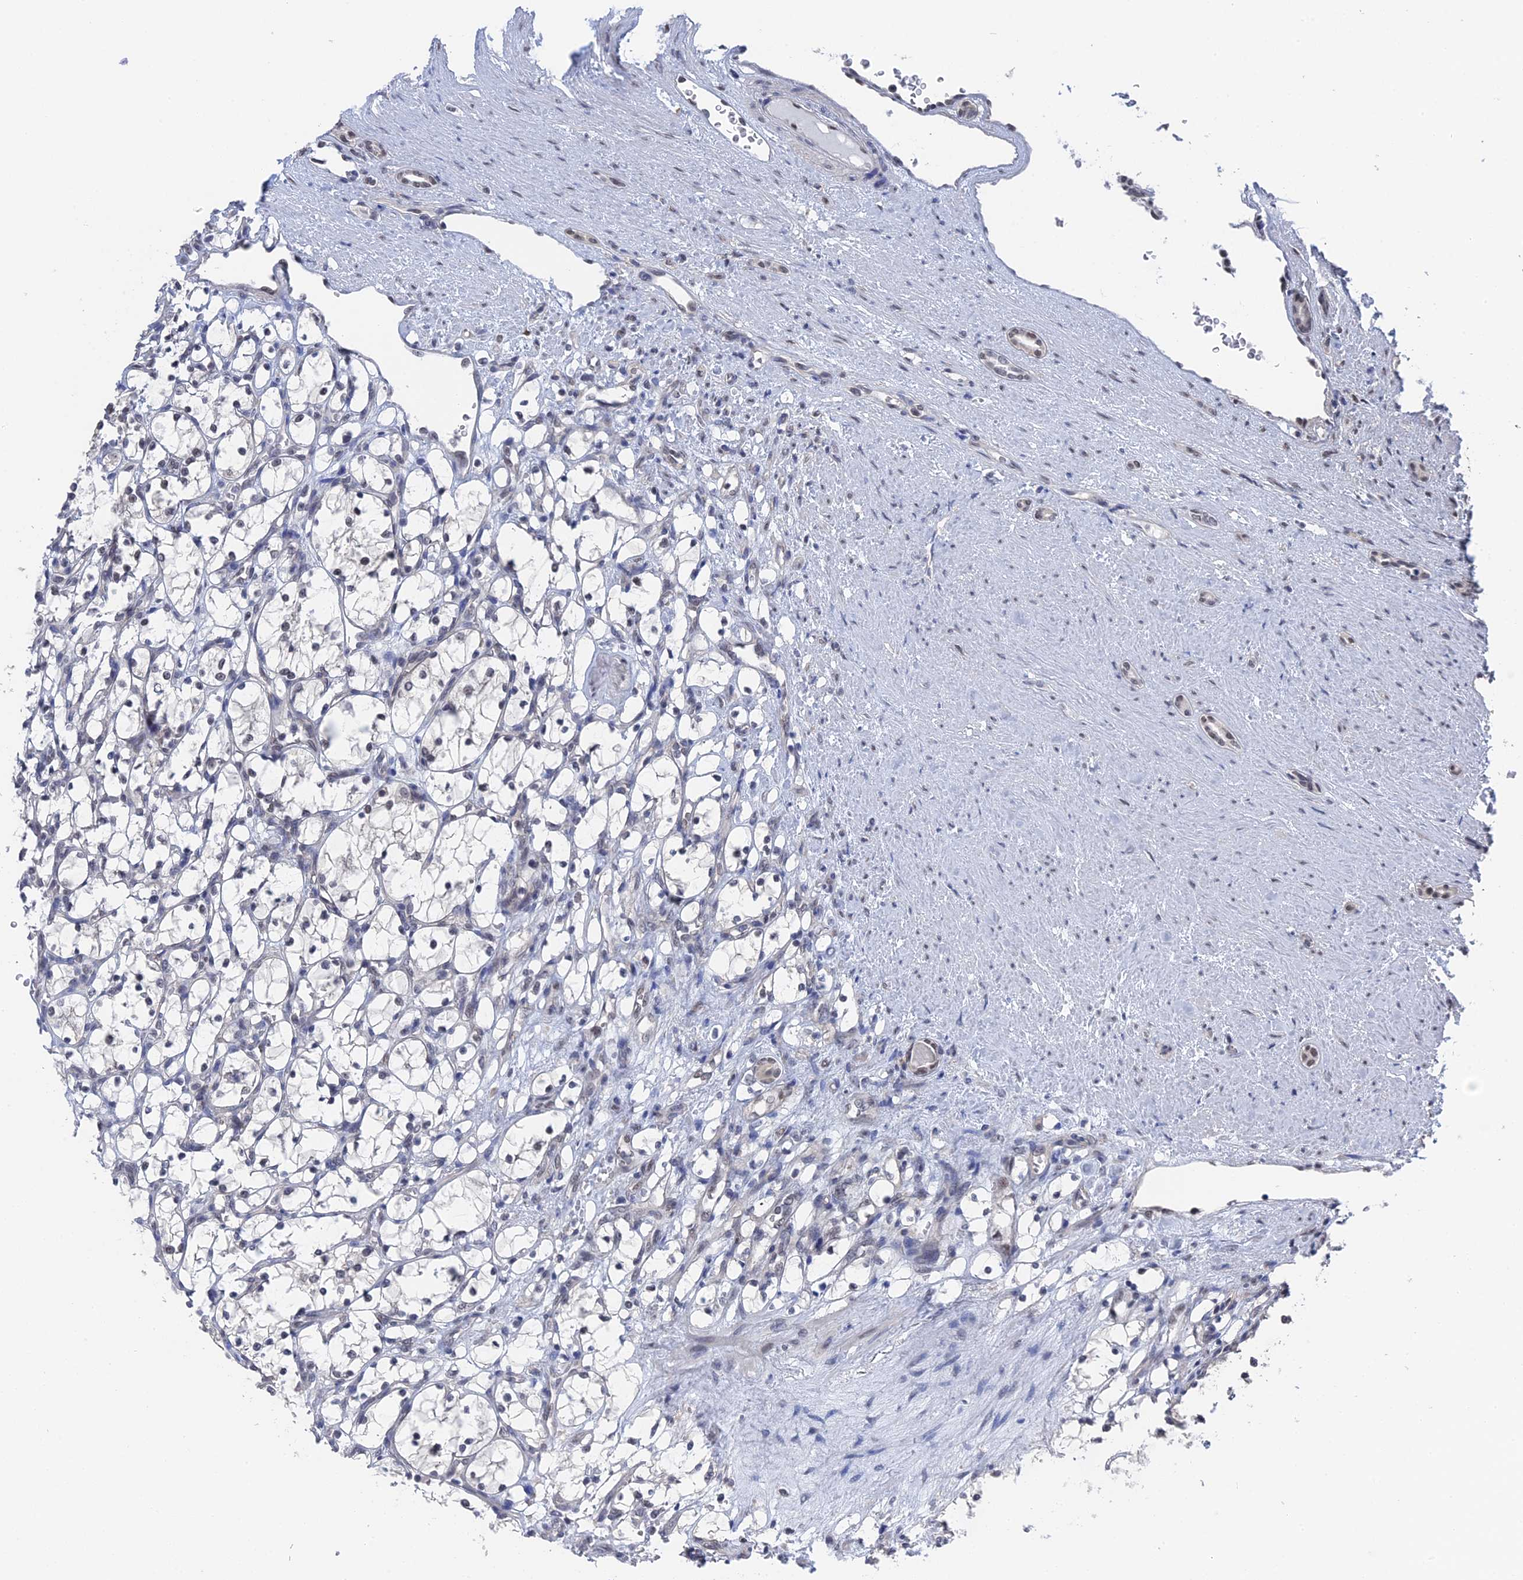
{"staining": {"intensity": "weak", "quantity": "<25%", "location": "nuclear"}, "tissue": "renal cancer", "cell_type": "Tumor cells", "image_type": "cancer", "snomed": [{"axis": "morphology", "description": "Adenocarcinoma, NOS"}, {"axis": "topography", "description": "Kidney"}], "caption": "This is an immunohistochemistry (IHC) photomicrograph of renal cancer (adenocarcinoma). There is no positivity in tumor cells.", "gene": "TSSC4", "patient": {"sex": "female", "age": 69}}